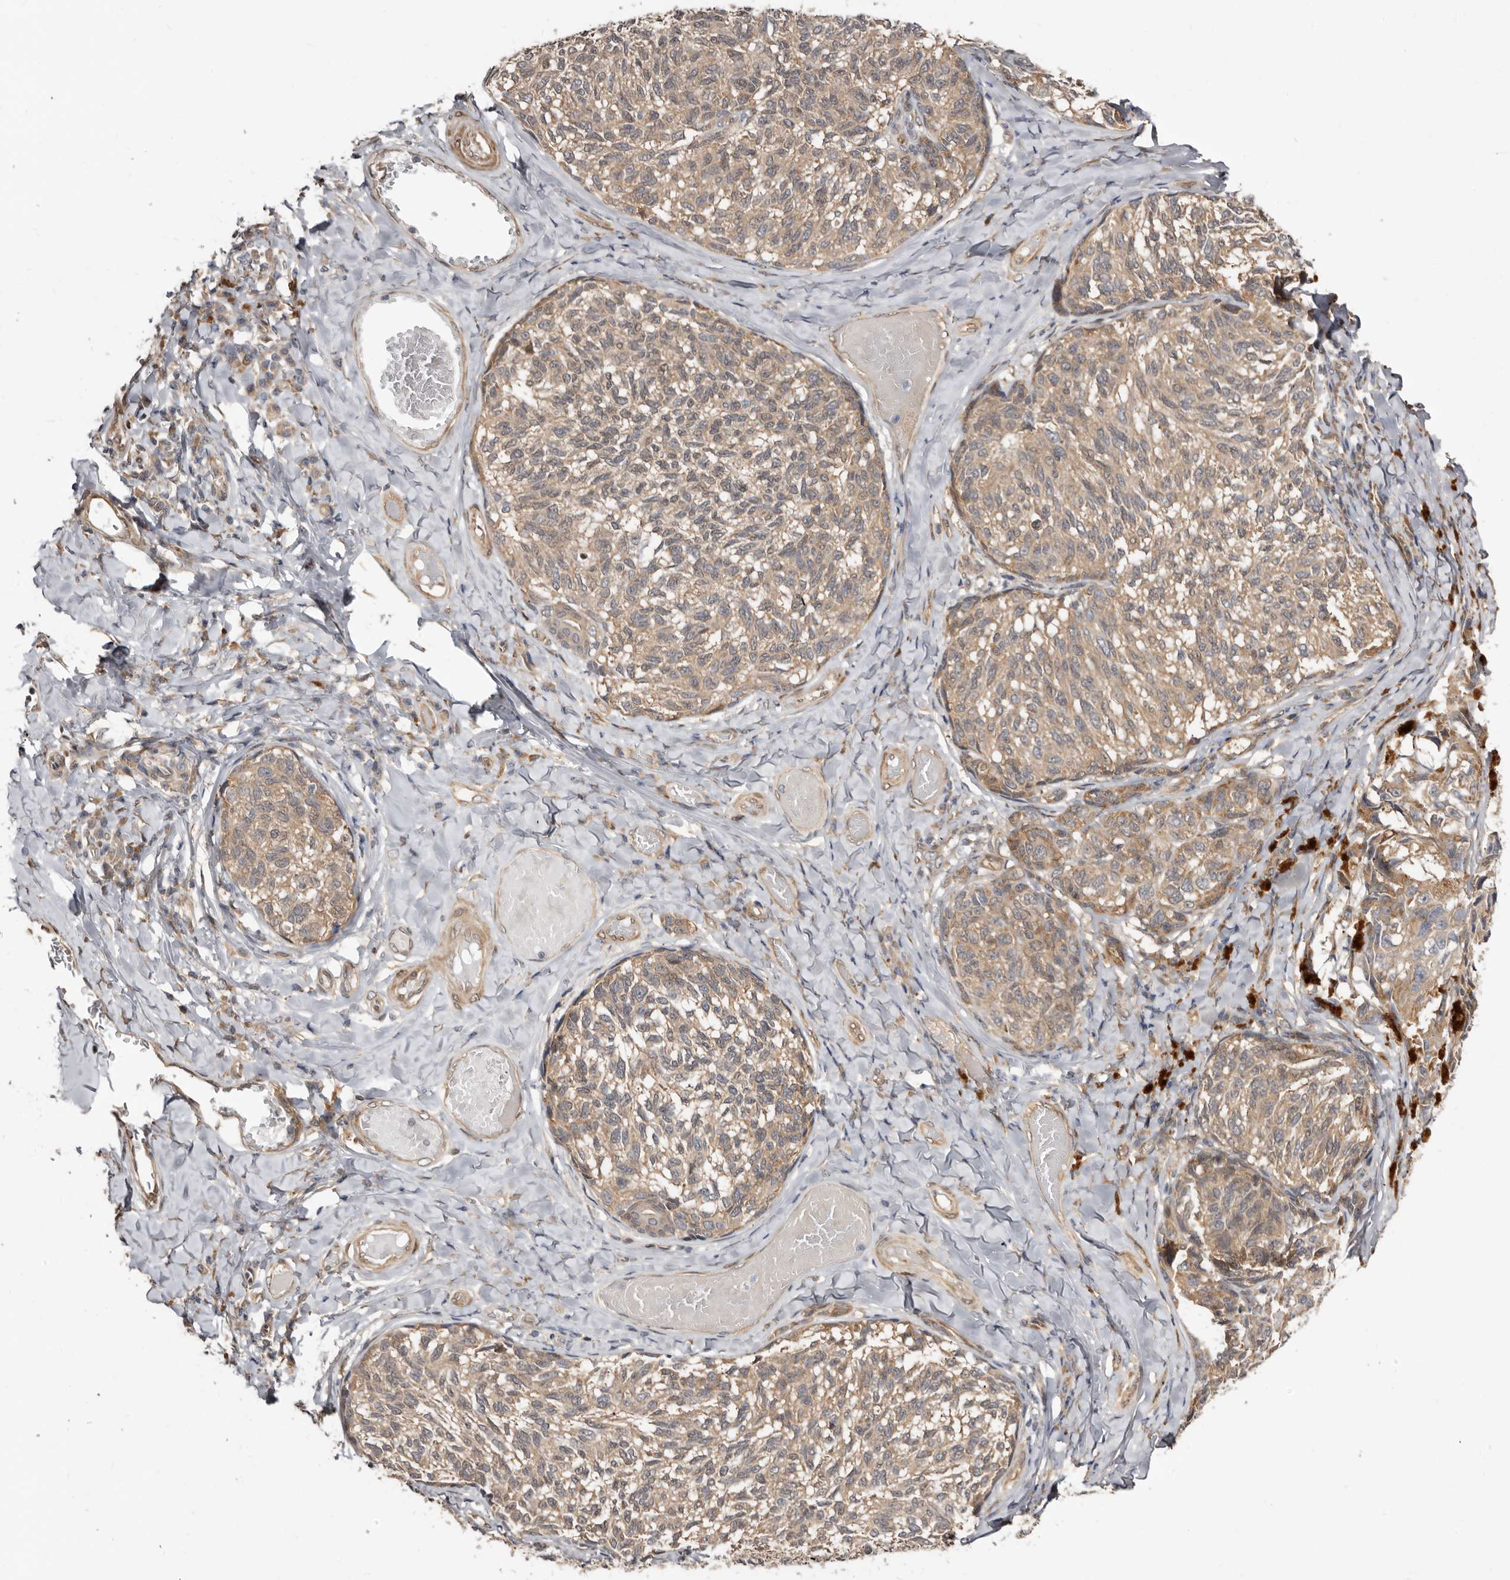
{"staining": {"intensity": "moderate", "quantity": ">75%", "location": "cytoplasmic/membranous"}, "tissue": "melanoma", "cell_type": "Tumor cells", "image_type": "cancer", "snomed": [{"axis": "morphology", "description": "Malignant melanoma, NOS"}, {"axis": "topography", "description": "Skin"}], "caption": "High-magnification brightfield microscopy of melanoma stained with DAB (3,3'-diaminobenzidine) (brown) and counterstained with hematoxylin (blue). tumor cells exhibit moderate cytoplasmic/membranous positivity is present in about>75% of cells. The protein is shown in brown color, while the nuclei are stained blue.", "gene": "SBDS", "patient": {"sex": "female", "age": 73}}